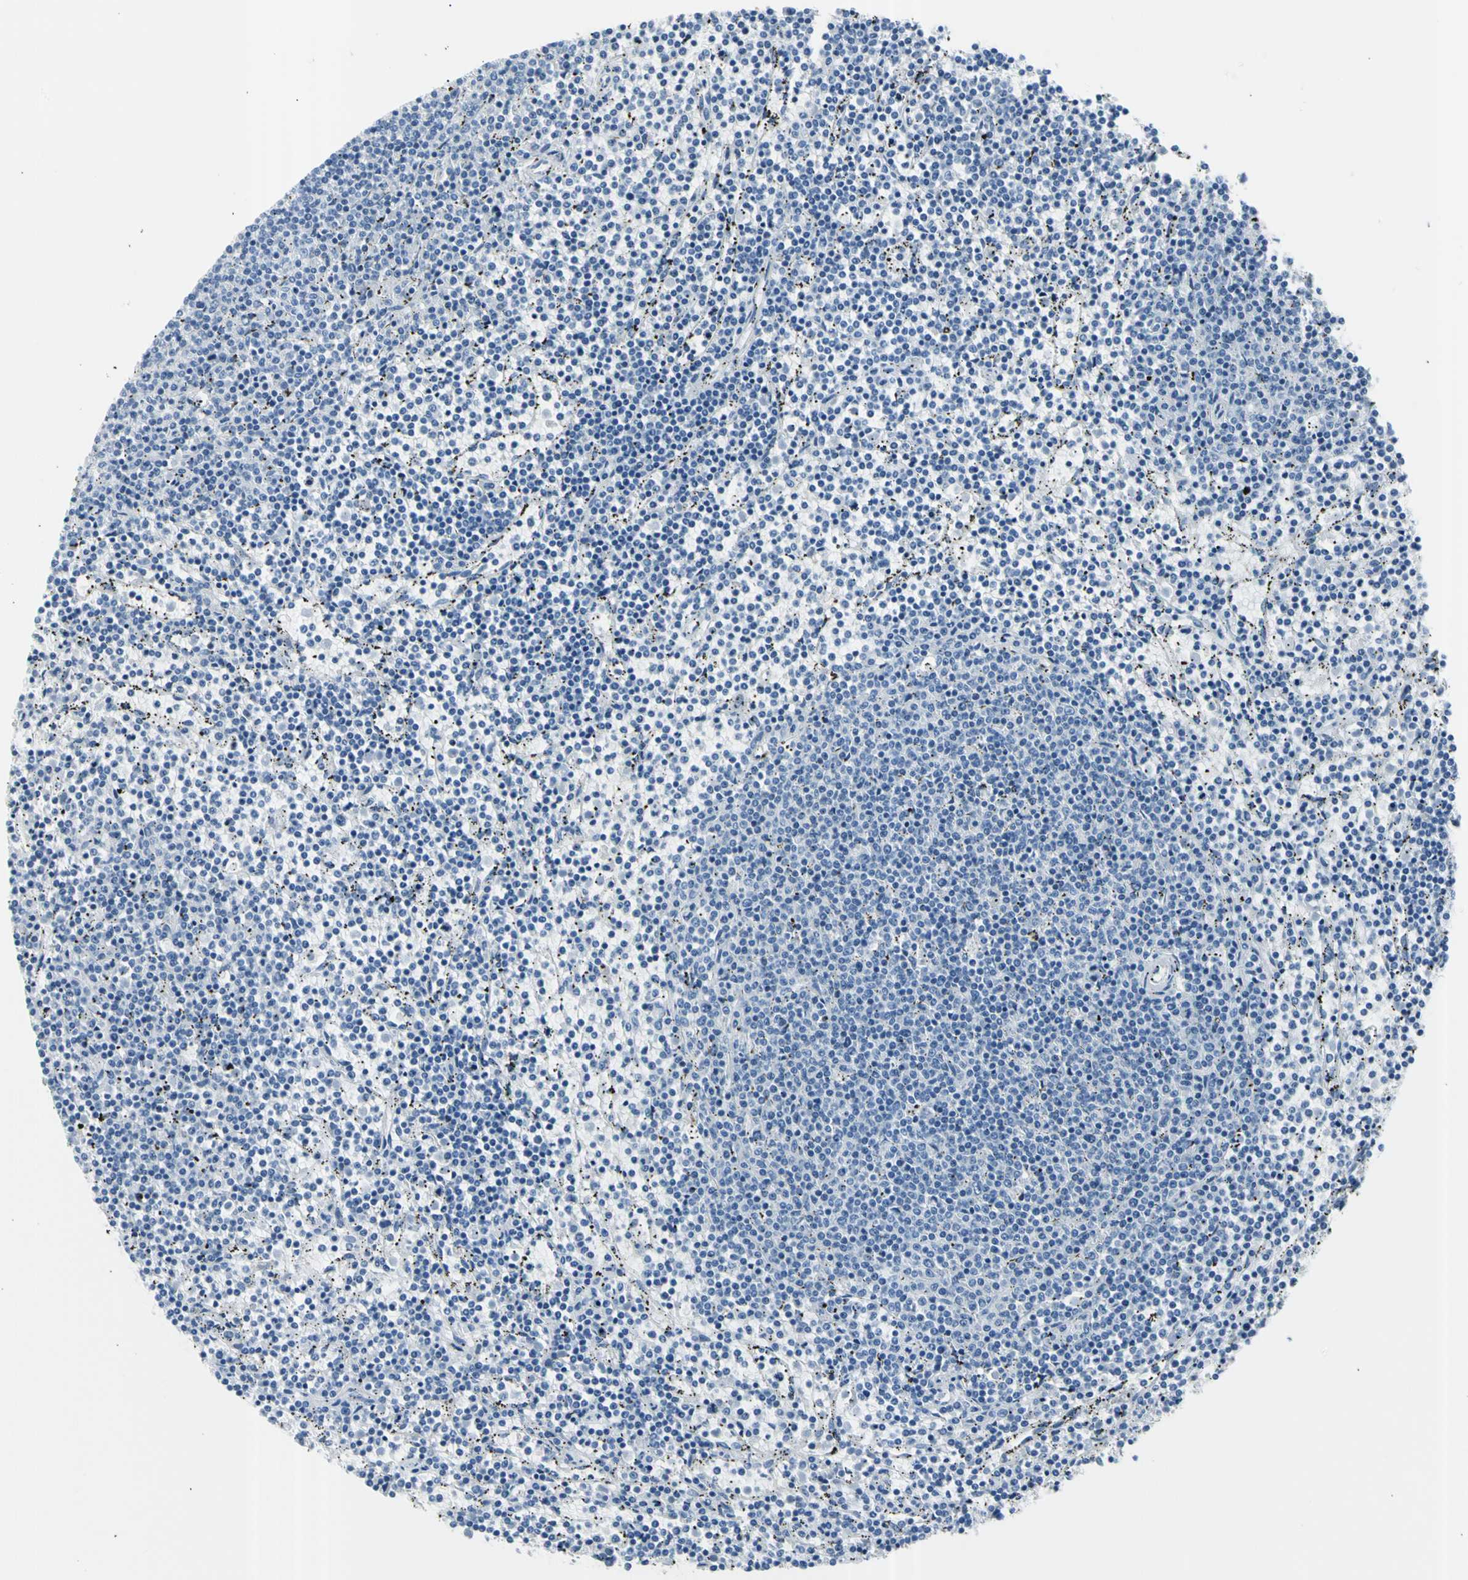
{"staining": {"intensity": "negative", "quantity": "none", "location": "none"}, "tissue": "lymphoma", "cell_type": "Tumor cells", "image_type": "cancer", "snomed": [{"axis": "morphology", "description": "Malignant lymphoma, non-Hodgkin's type, Low grade"}, {"axis": "topography", "description": "Spleen"}], "caption": "Human lymphoma stained for a protein using IHC shows no expression in tumor cells.", "gene": "TPO", "patient": {"sex": "female", "age": 50}}